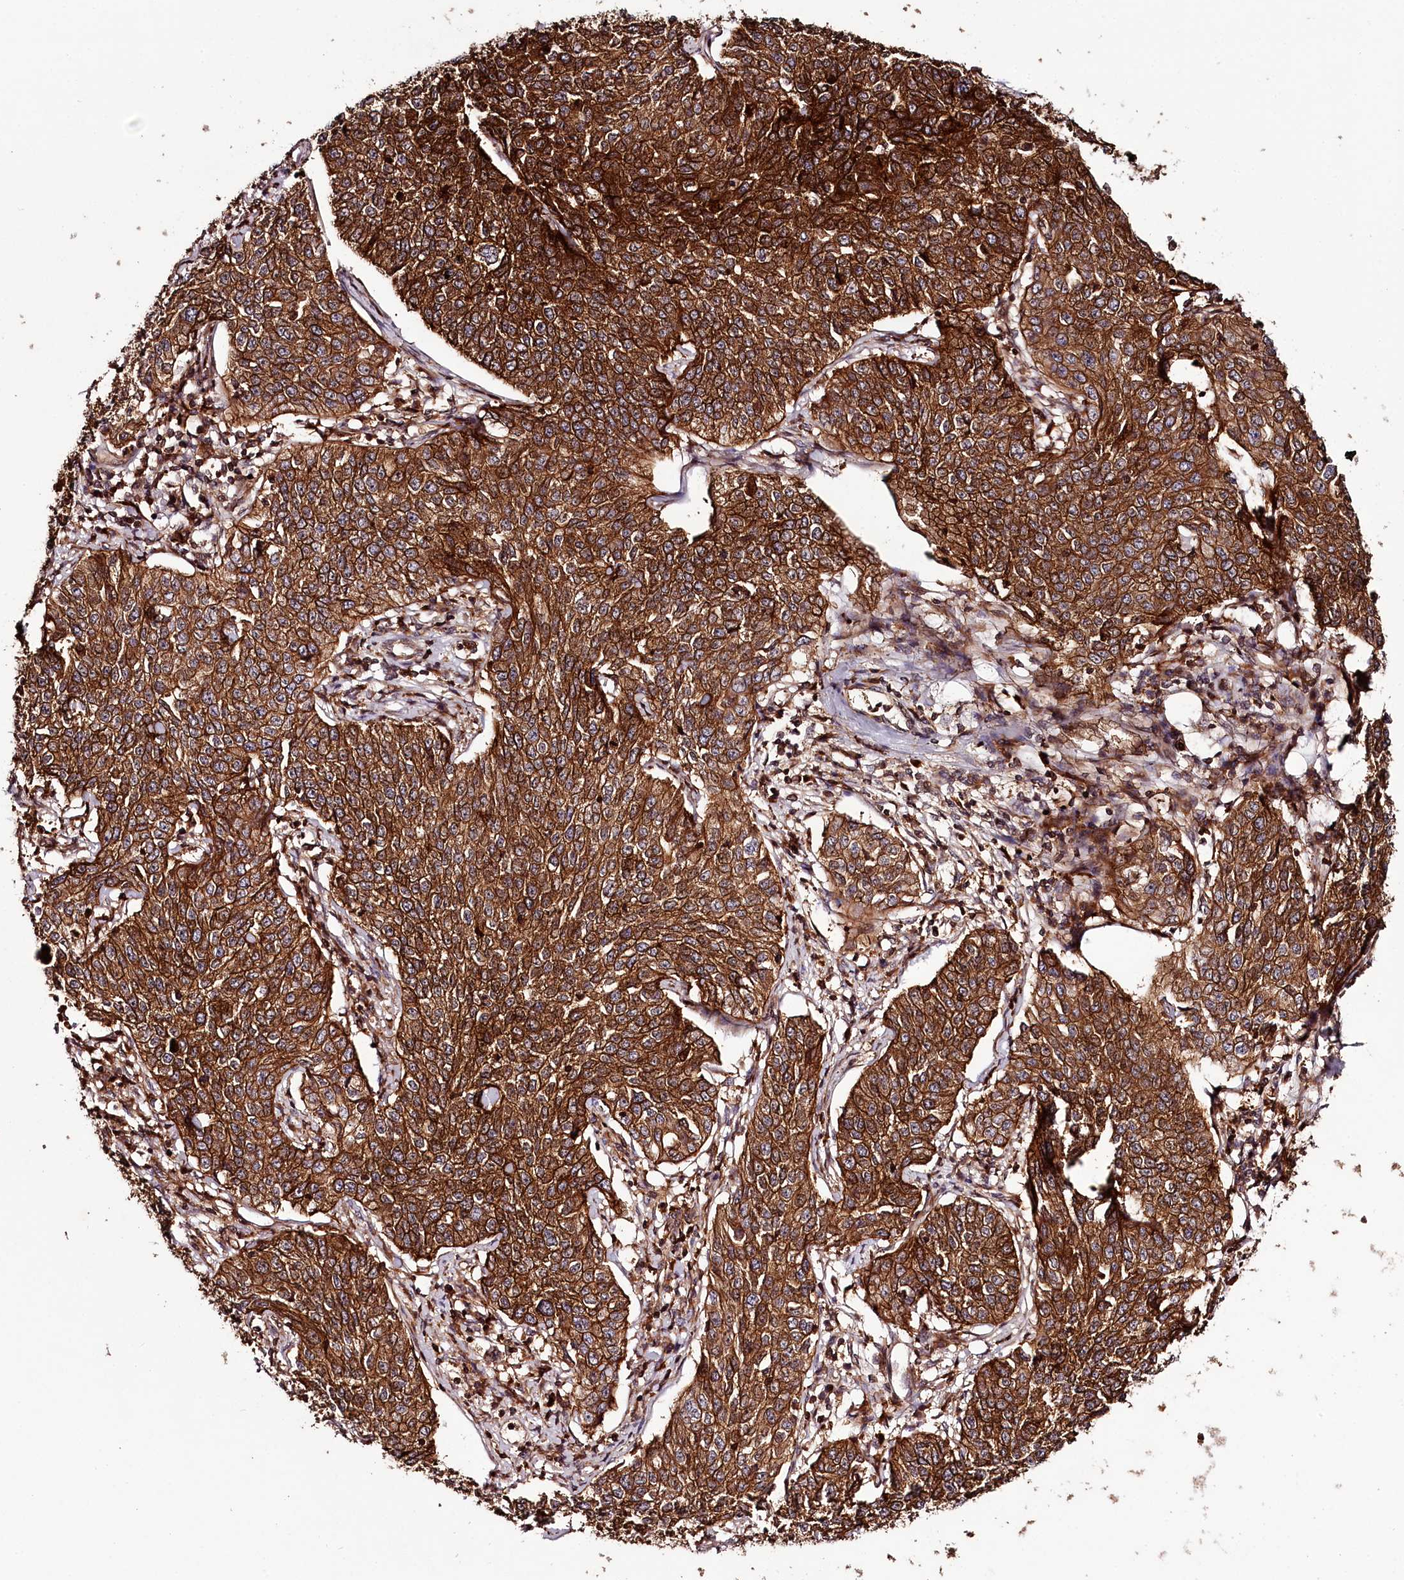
{"staining": {"intensity": "strong", "quantity": ">75%", "location": "cytoplasmic/membranous"}, "tissue": "cervical cancer", "cell_type": "Tumor cells", "image_type": "cancer", "snomed": [{"axis": "morphology", "description": "Squamous cell carcinoma, NOS"}, {"axis": "topography", "description": "Cervix"}], "caption": "Cervical cancer (squamous cell carcinoma) tissue shows strong cytoplasmic/membranous expression in approximately >75% of tumor cells, visualized by immunohistochemistry.", "gene": "KIF14", "patient": {"sex": "female", "age": 35}}